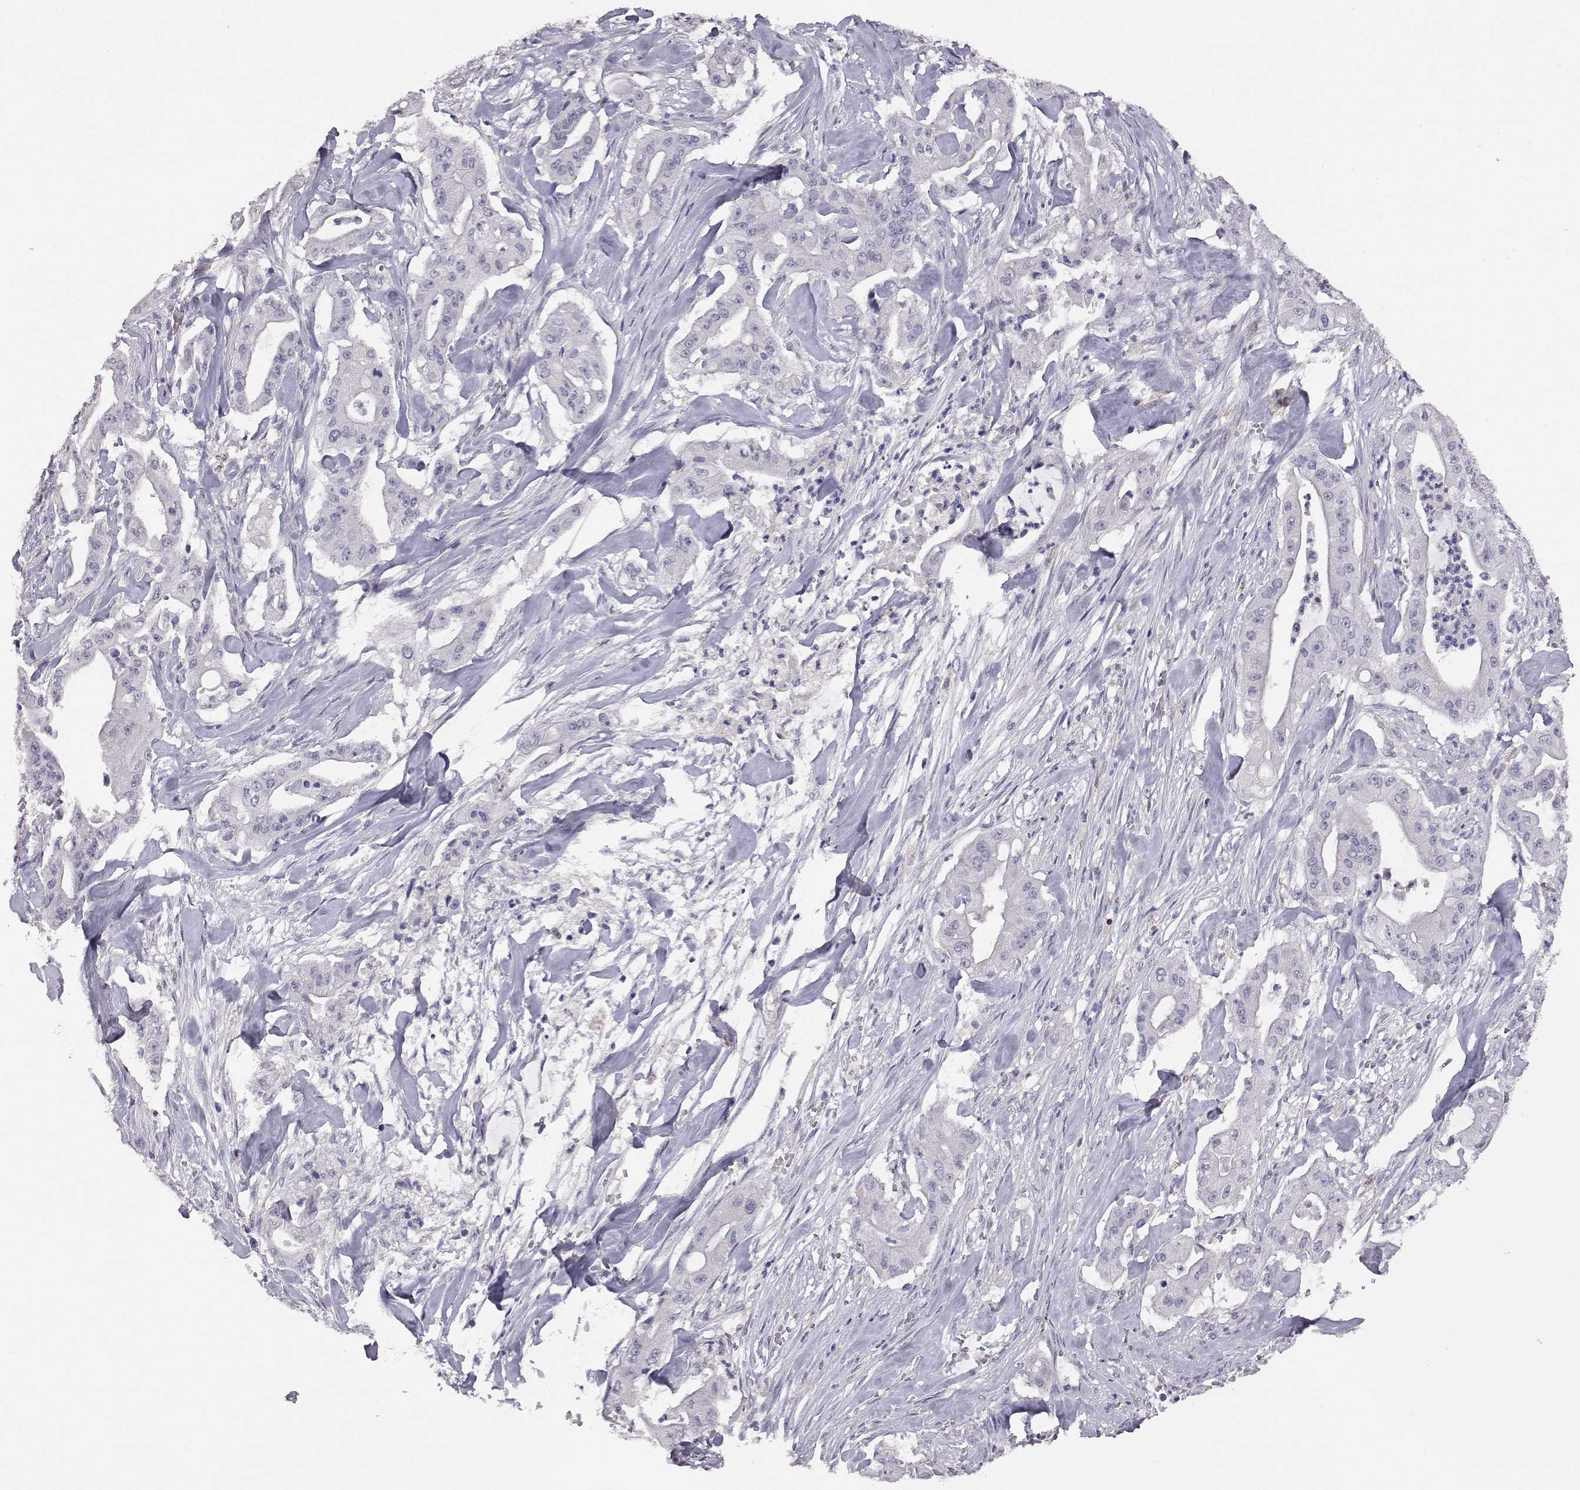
{"staining": {"intensity": "negative", "quantity": "none", "location": "none"}, "tissue": "pancreatic cancer", "cell_type": "Tumor cells", "image_type": "cancer", "snomed": [{"axis": "morphology", "description": "Normal tissue, NOS"}, {"axis": "morphology", "description": "Inflammation, NOS"}, {"axis": "morphology", "description": "Adenocarcinoma, NOS"}, {"axis": "topography", "description": "Pancreas"}], "caption": "This is an IHC histopathology image of human pancreatic adenocarcinoma. There is no positivity in tumor cells.", "gene": "AKR1B1", "patient": {"sex": "male", "age": 57}}